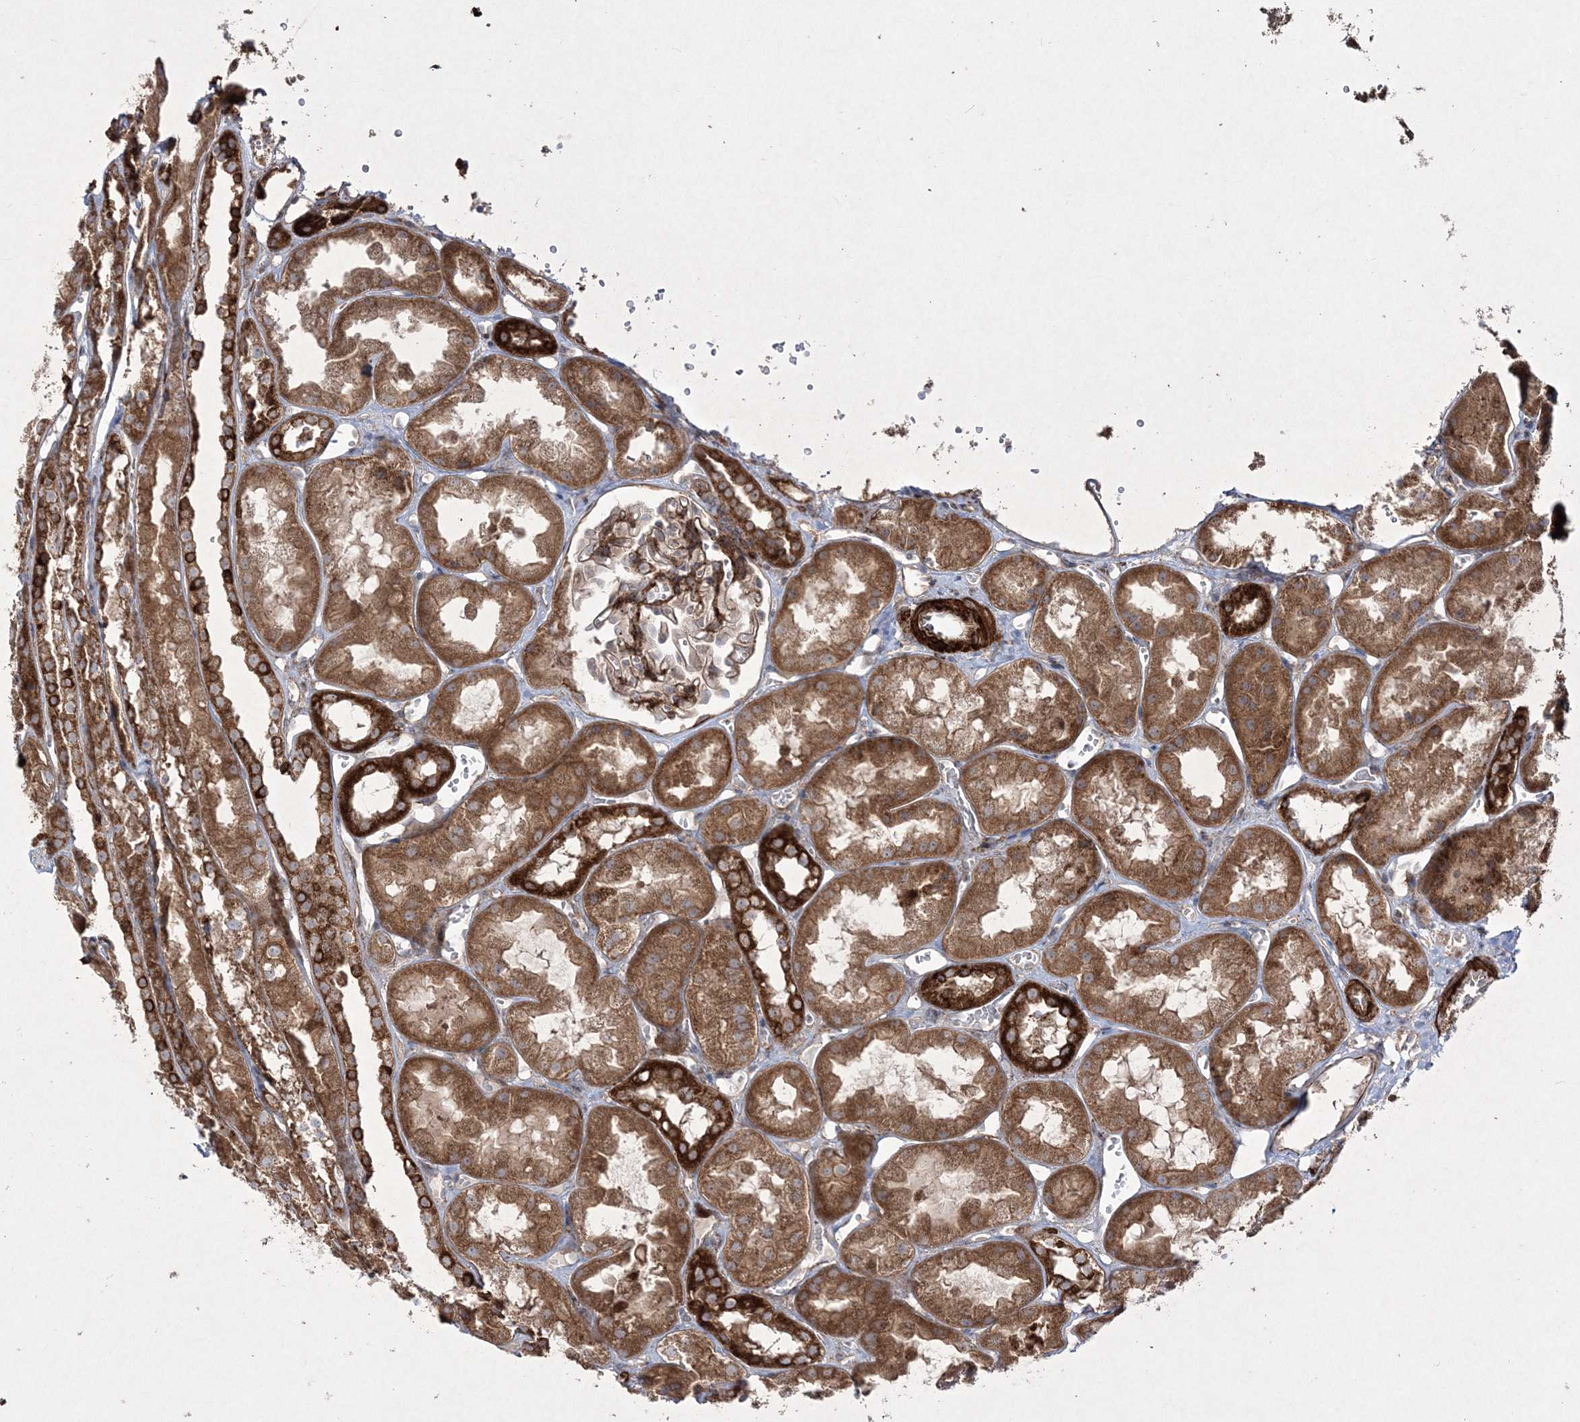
{"staining": {"intensity": "strong", "quantity": "25%-75%", "location": "cytoplasmic/membranous"}, "tissue": "kidney", "cell_type": "Cells in glomeruli", "image_type": "normal", "snomed": [{"axis": "morphology", "description": "Normal tissue, NOS"}, {"axis": "topography", "description": "Kidney"}], "caption": "Protein staining of benign kidney demonstrates strong cytoplasmic/membranous positivity in approximately 25%-75% of cells in glomeruli.", "gene": "RICTOR", "patient": {"sex": "male", "age": 16}}